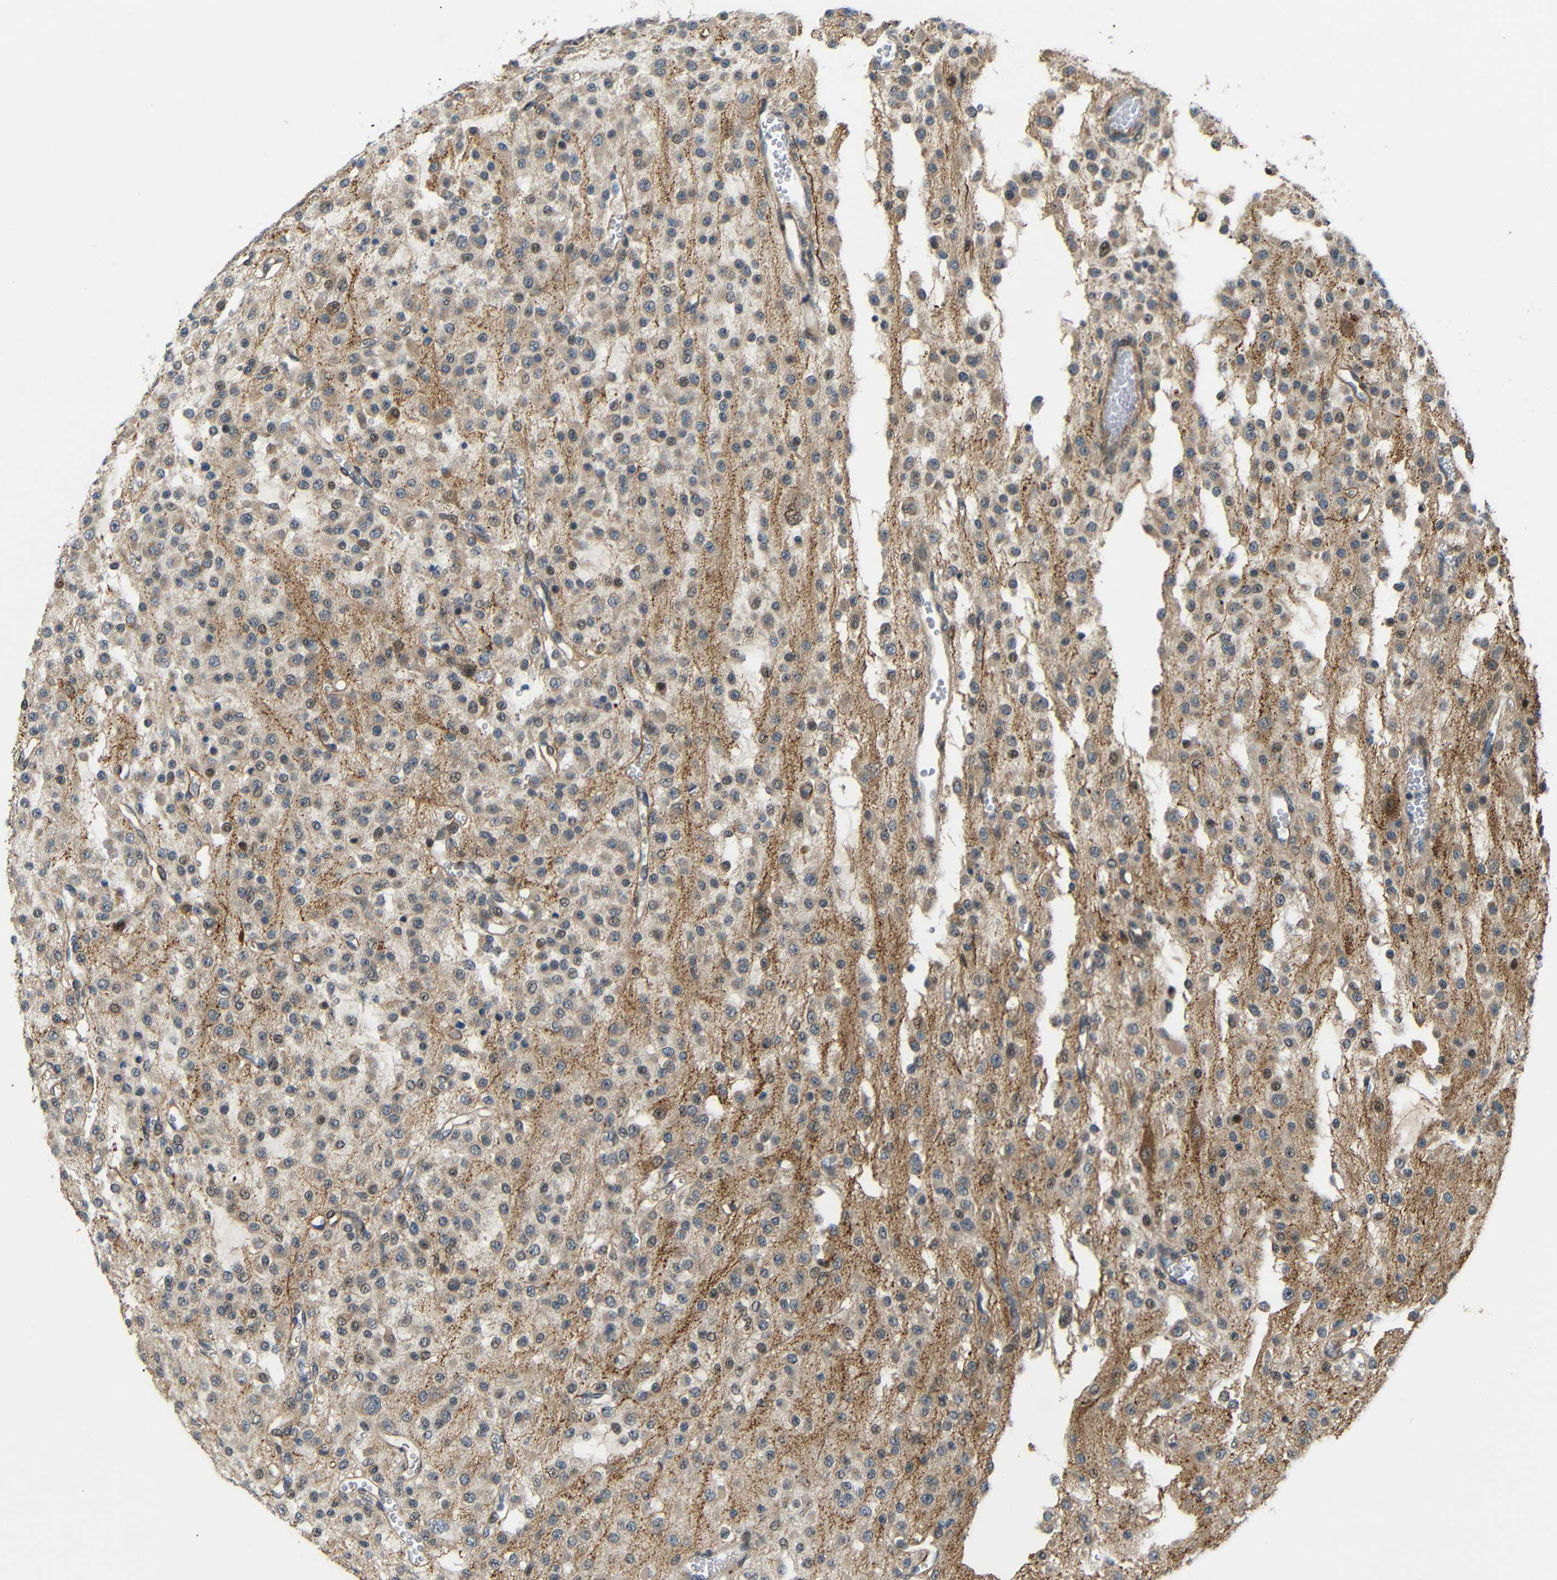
{"staining": {"intensity": "moderate", "quantity": ">75%", "location": "cytoplasmic/membranous"}, "tissue": "glioma", "cell_type": "Tumor cells", "image_type": "cancer", "snomed": [{"axis": "morphology", "description": "Glioma, malignant, Low grade"}, {"axis": "topography", "description": "Brain"}], "caption": "Human malignant glioma (low-grade) stained with a protein marker reveals moderate staining in tumor cells.", "gene": "SYDE1", "patient": {"sex": "male", "age": 38}}